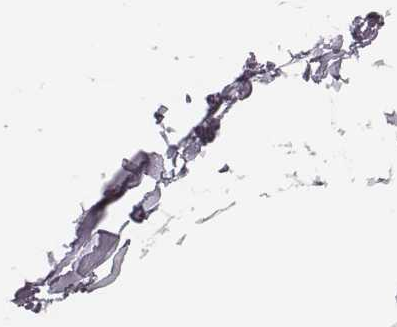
{"staining": {"intensity": "negative", "quantity": "none", "location": "none"}, "tissue": "breast", "cell_type": "Adipocytes", "image_type": "normal", "snomed": [{"axis": "morphology", "description": "Normal tissue, NOS"}, {"axis": "topography", "description": "Breast"}], "caption": "Protein analysis of normal breast reveals no significant staining in adipocytes. (DAB immunohistochemistry (IHC) visualized using brightfield microscopy, high magnification).", "gene": "CSH1", "patient": {"sex": "female", "age": 32}}